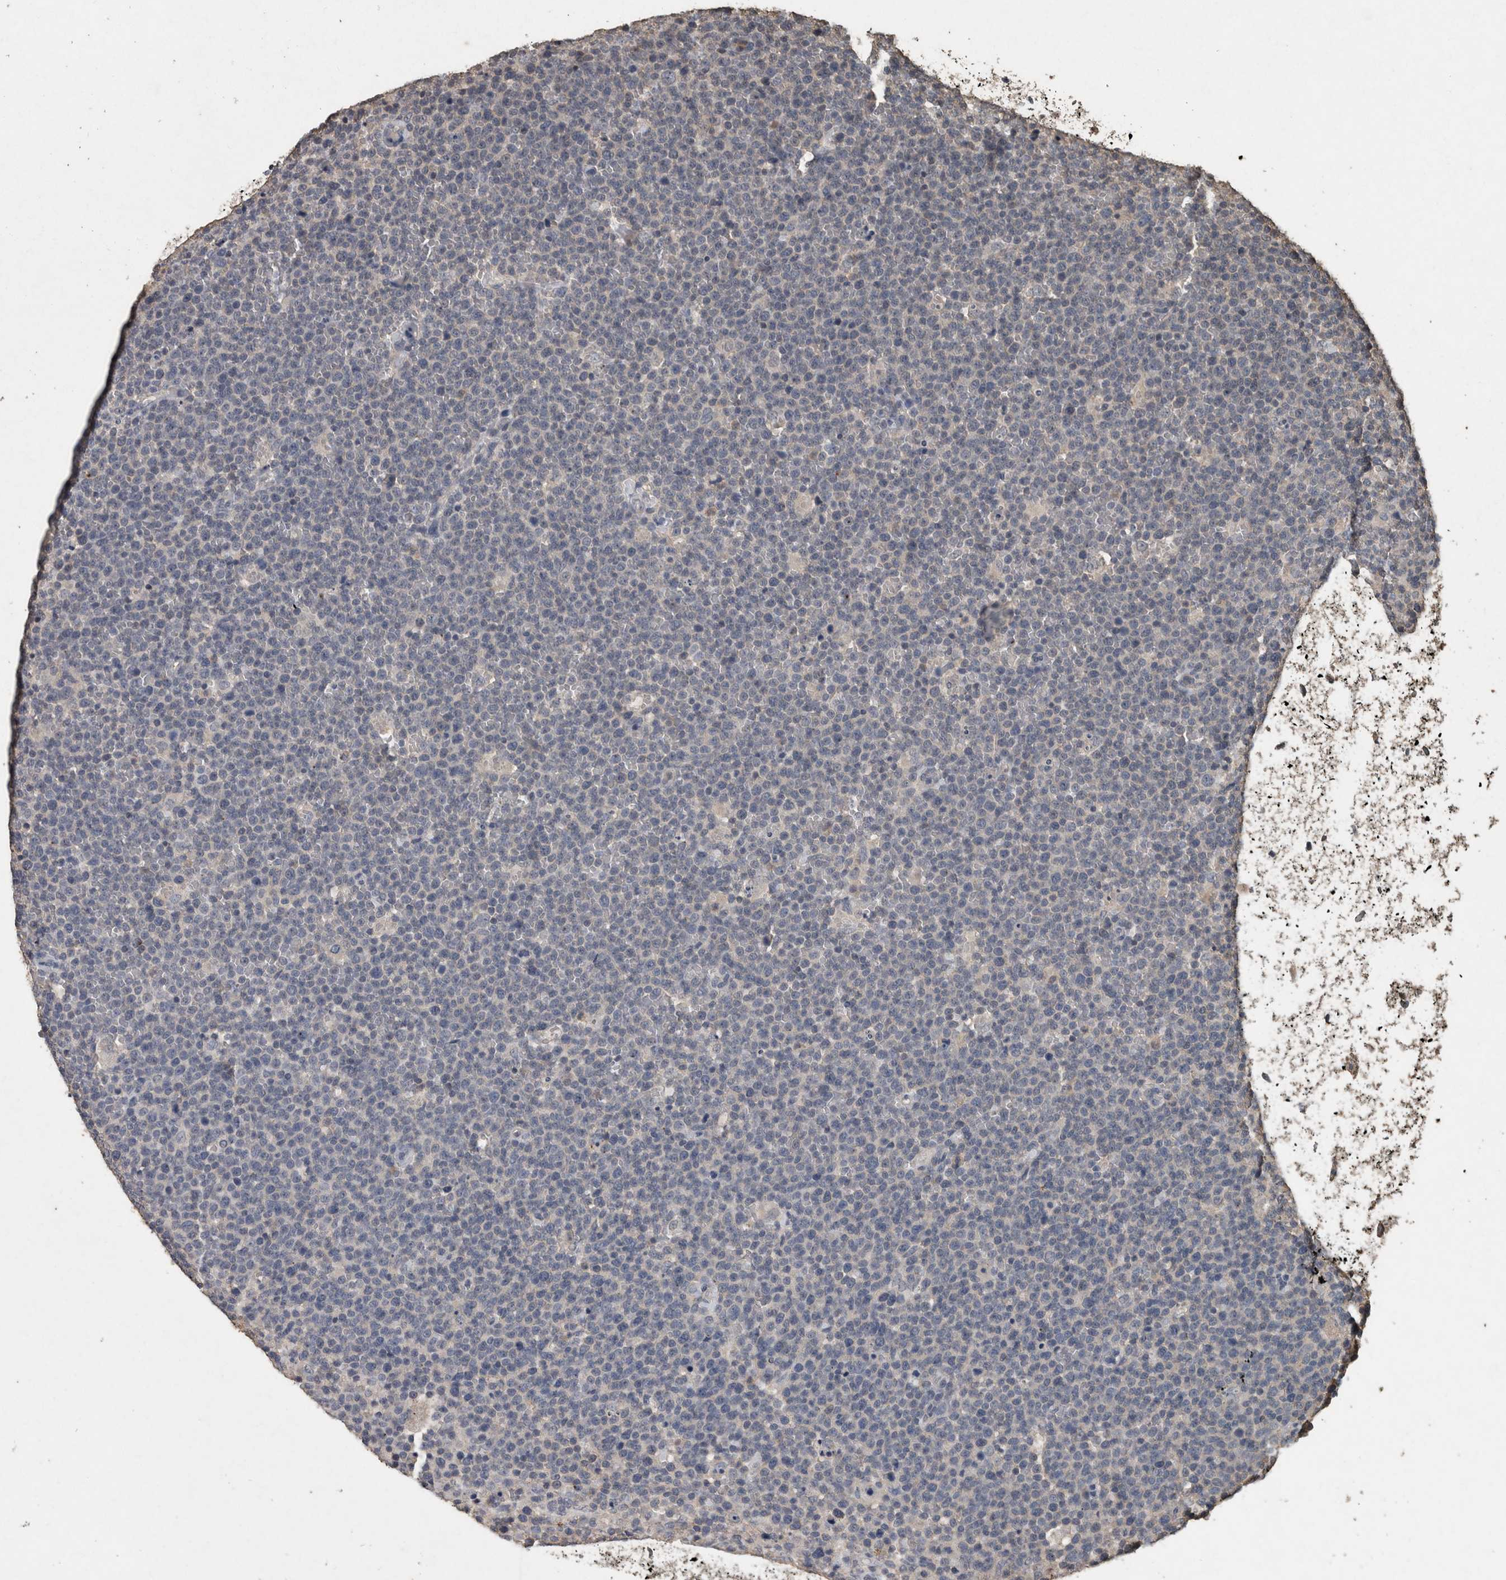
{"staining": {"intensity": "negative", "quantity": "none", "location": "none"}, "tissue": "lymphoma", "cell_type": "Tumor cells", "image_type": "cancer", "snomed": [{"axis": "morphology", "description": "Malignant lymphoma, non-Hodgkin's type, High grade"}, {"axis": "topography", "description": "Lymph node"}], "caption": "High power microscopy histopathology image of an immunohistochemistry photomicrograph of high-grade malignant lymphoma, non-Hodgkin's type, revealing no significant expression in tumor cells. Brightfield microscopy of IHC stained with DAB (brown) and hematoxylin (blue), captured at high magnification.", "gene": "FGFRL1", "patient": {"sex": "male", "age": 61}}